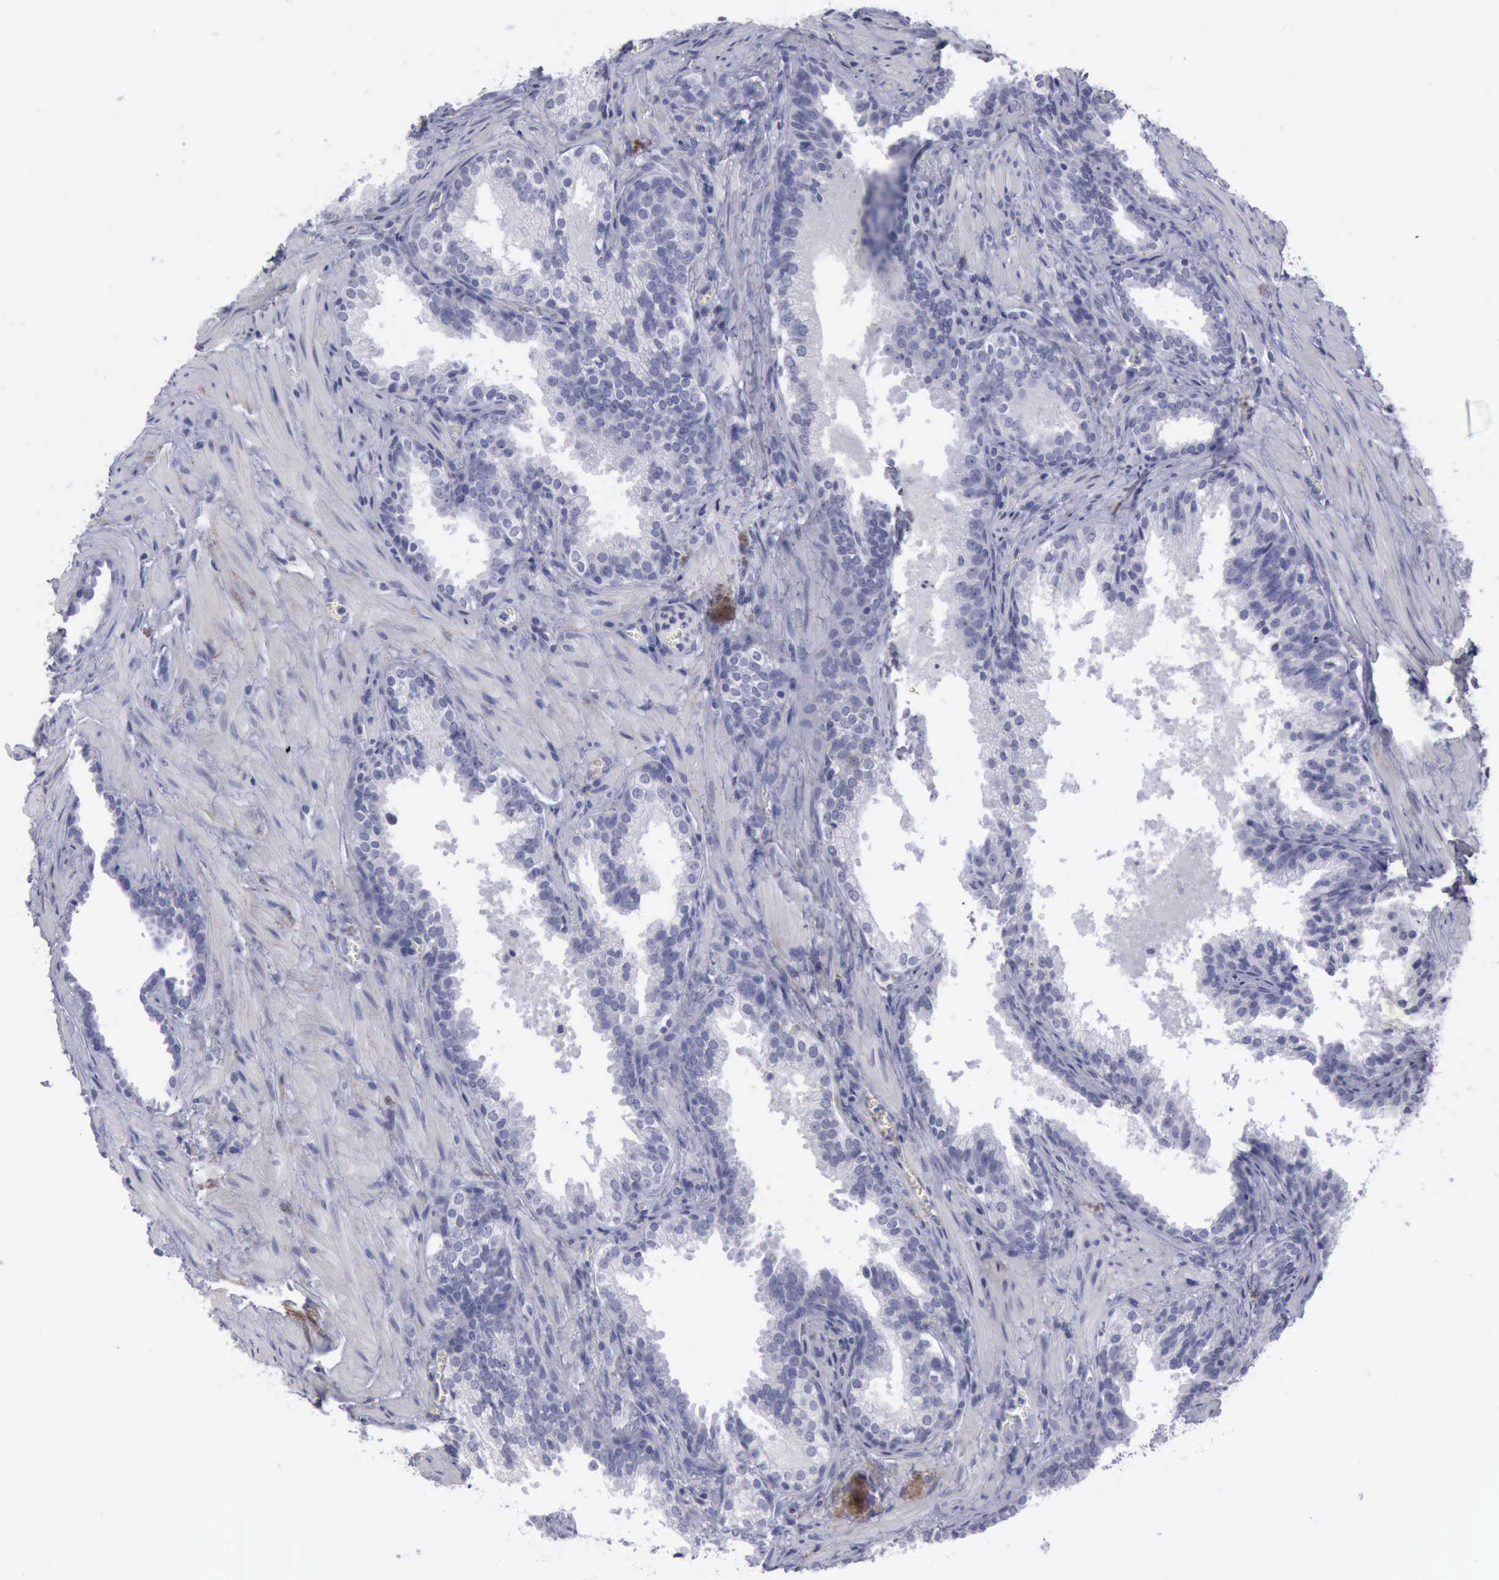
{"staining": {"intensity": "negative", "quantity": "none", "location": "none"}, "tissue": "prostate cancer", "cell_type": "Tumor cells", "image_type": "cancer", "snomed": [{"axis": "morphology", "description": "Adenocarcinoma, Medium grade"}, {"axis": "topography", "description": "Prostate"}], "caption": "IHC of human prostate cancer (medium-grade adenocarcinoma) exhibits no staining in tumor cells.", "gene": "CDH2", "patient": {"sex": "male", "age": 64}}